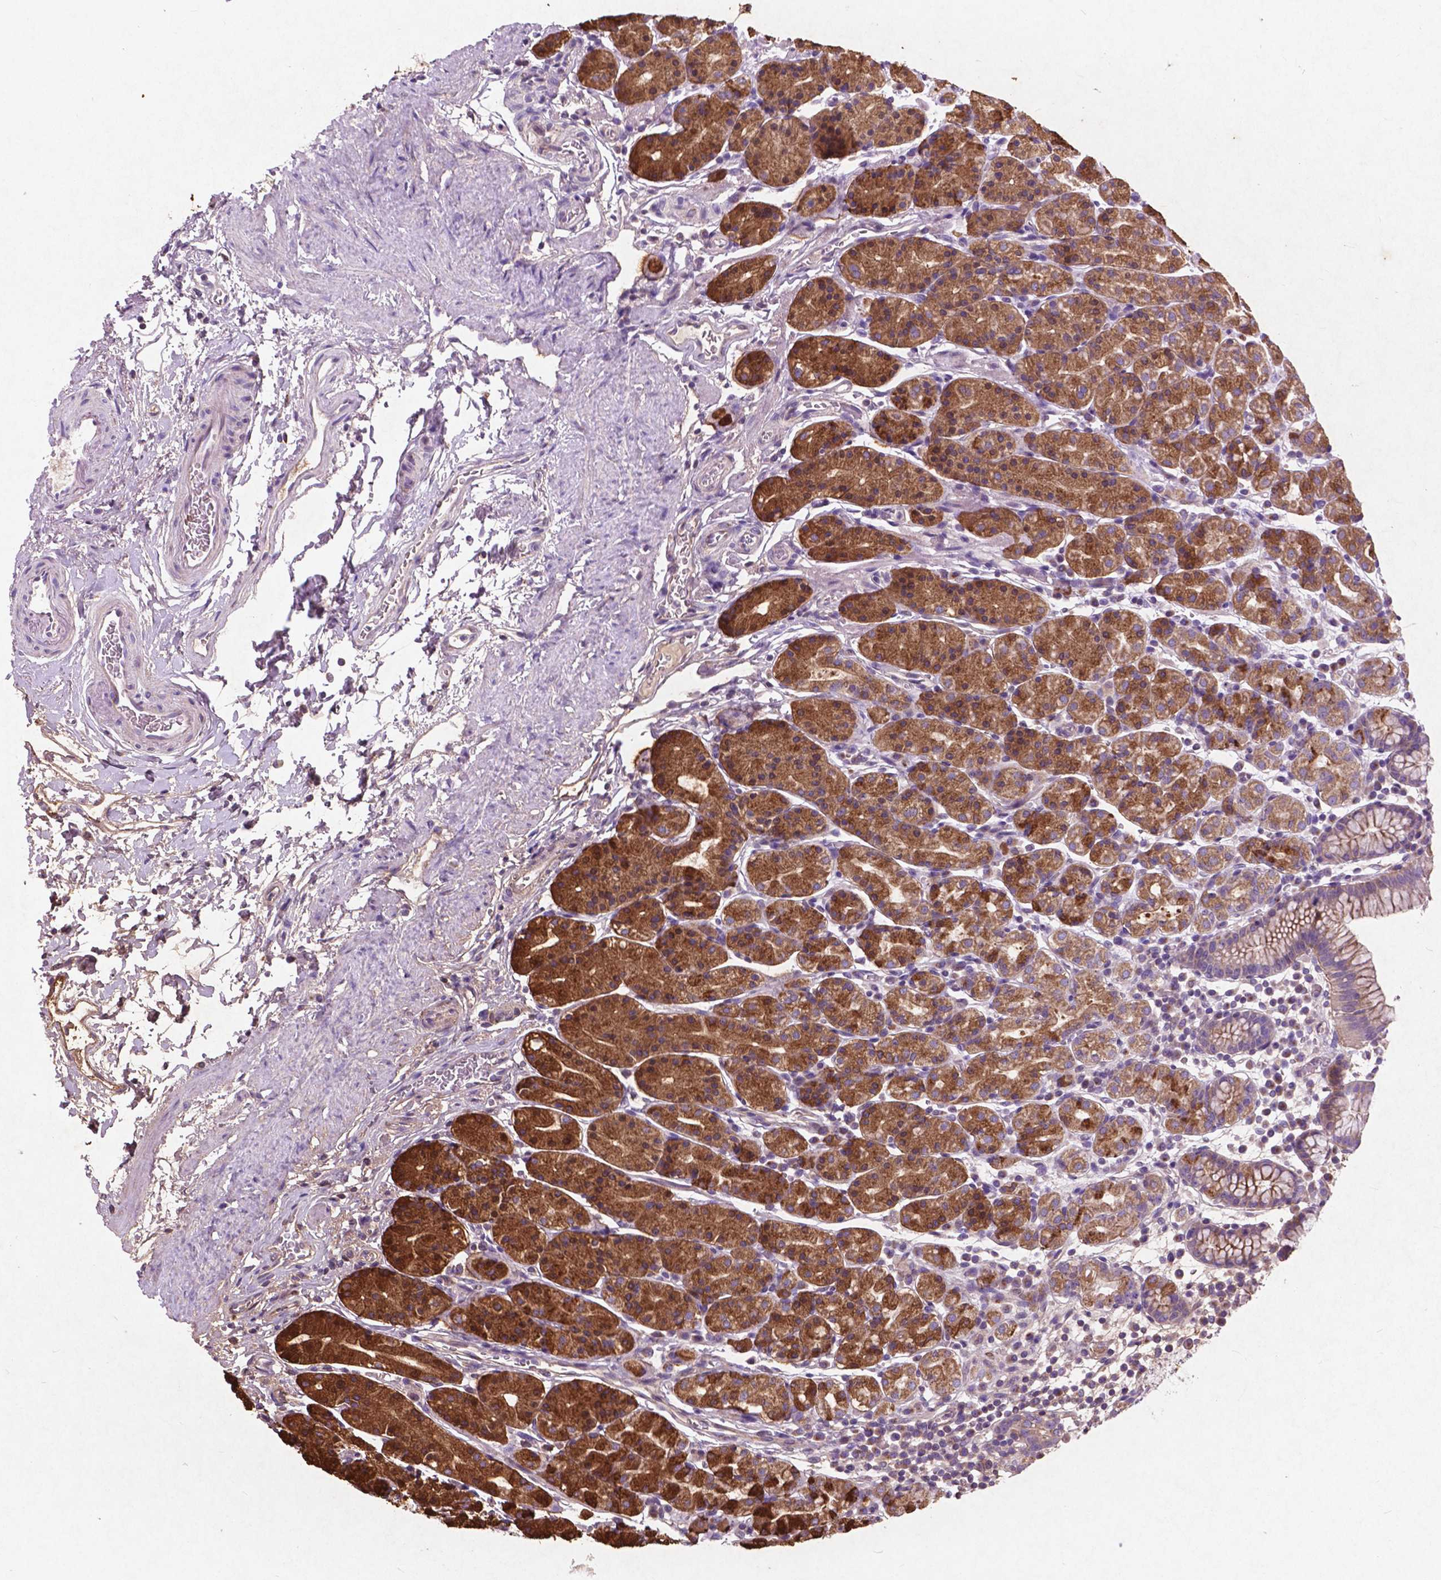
{"staining": {"intensity": "moderate", "quantity": "25%-75%", "location": "cytoplasmic/membranous"}, "tissue": "stomach", "cell_type": "Glandular cells", "image_type": "normal", "snomed": [{"axis": "morphology", "description": "Normal tissue, NOS"}, {"axis": "topography", "description": "Stomach, upper"}, {"axis": "topography", "description": "Stomach"}], "caption": "This photomicrograph shows unremarkable stomach stained with IHC to label a protein in brown. The cytoplasmic/membranous of glandular cells show moderate positivity for the protein. Nuclei are counter-stained blue.", "gene": "ATG4D", "patient": {"sex": "male", "age": 62}}